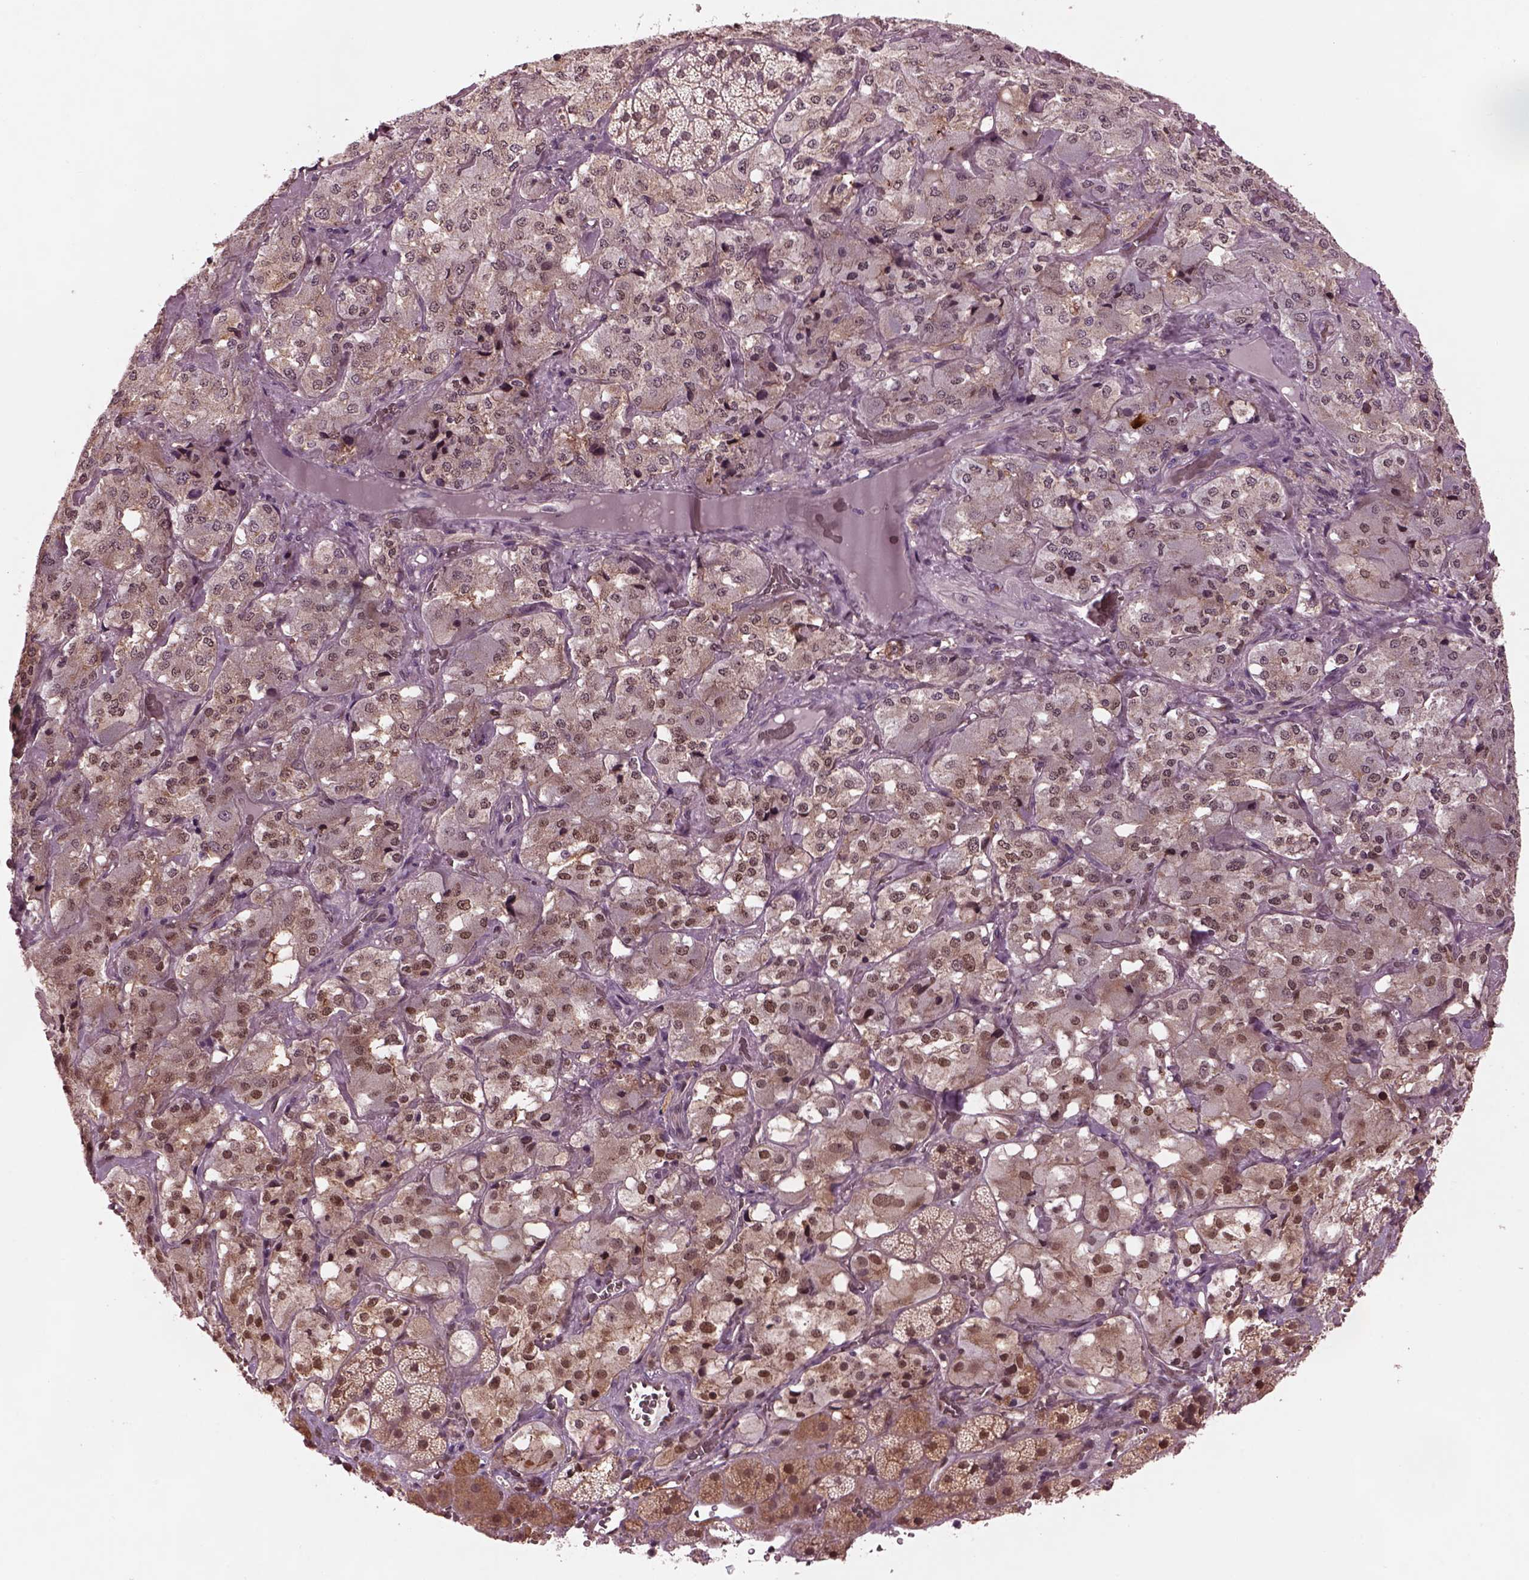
{"staining": {"intensity": "moderate", "quantity": "25%-75%", "location": "cytoplasmic/membranous,nuclear"}, "tissue": "adrenal gland", "cell_type": "Glandular cells", "image_type": "normal", "snomed": [{"axis": "morphology", "description": "Normal tissue, NOS"}, {"axis": "topography", "description": "Adrenal gland"}], "caption": "This is a histology image of immunohistochemistry staining of unremarkable adrenal gland, which shows moderate positivity in the cytoplasmic/membranous,nuclear of glandular cells.", "gene": "SRI", "patient": {"sex": "male", "age": 57}}